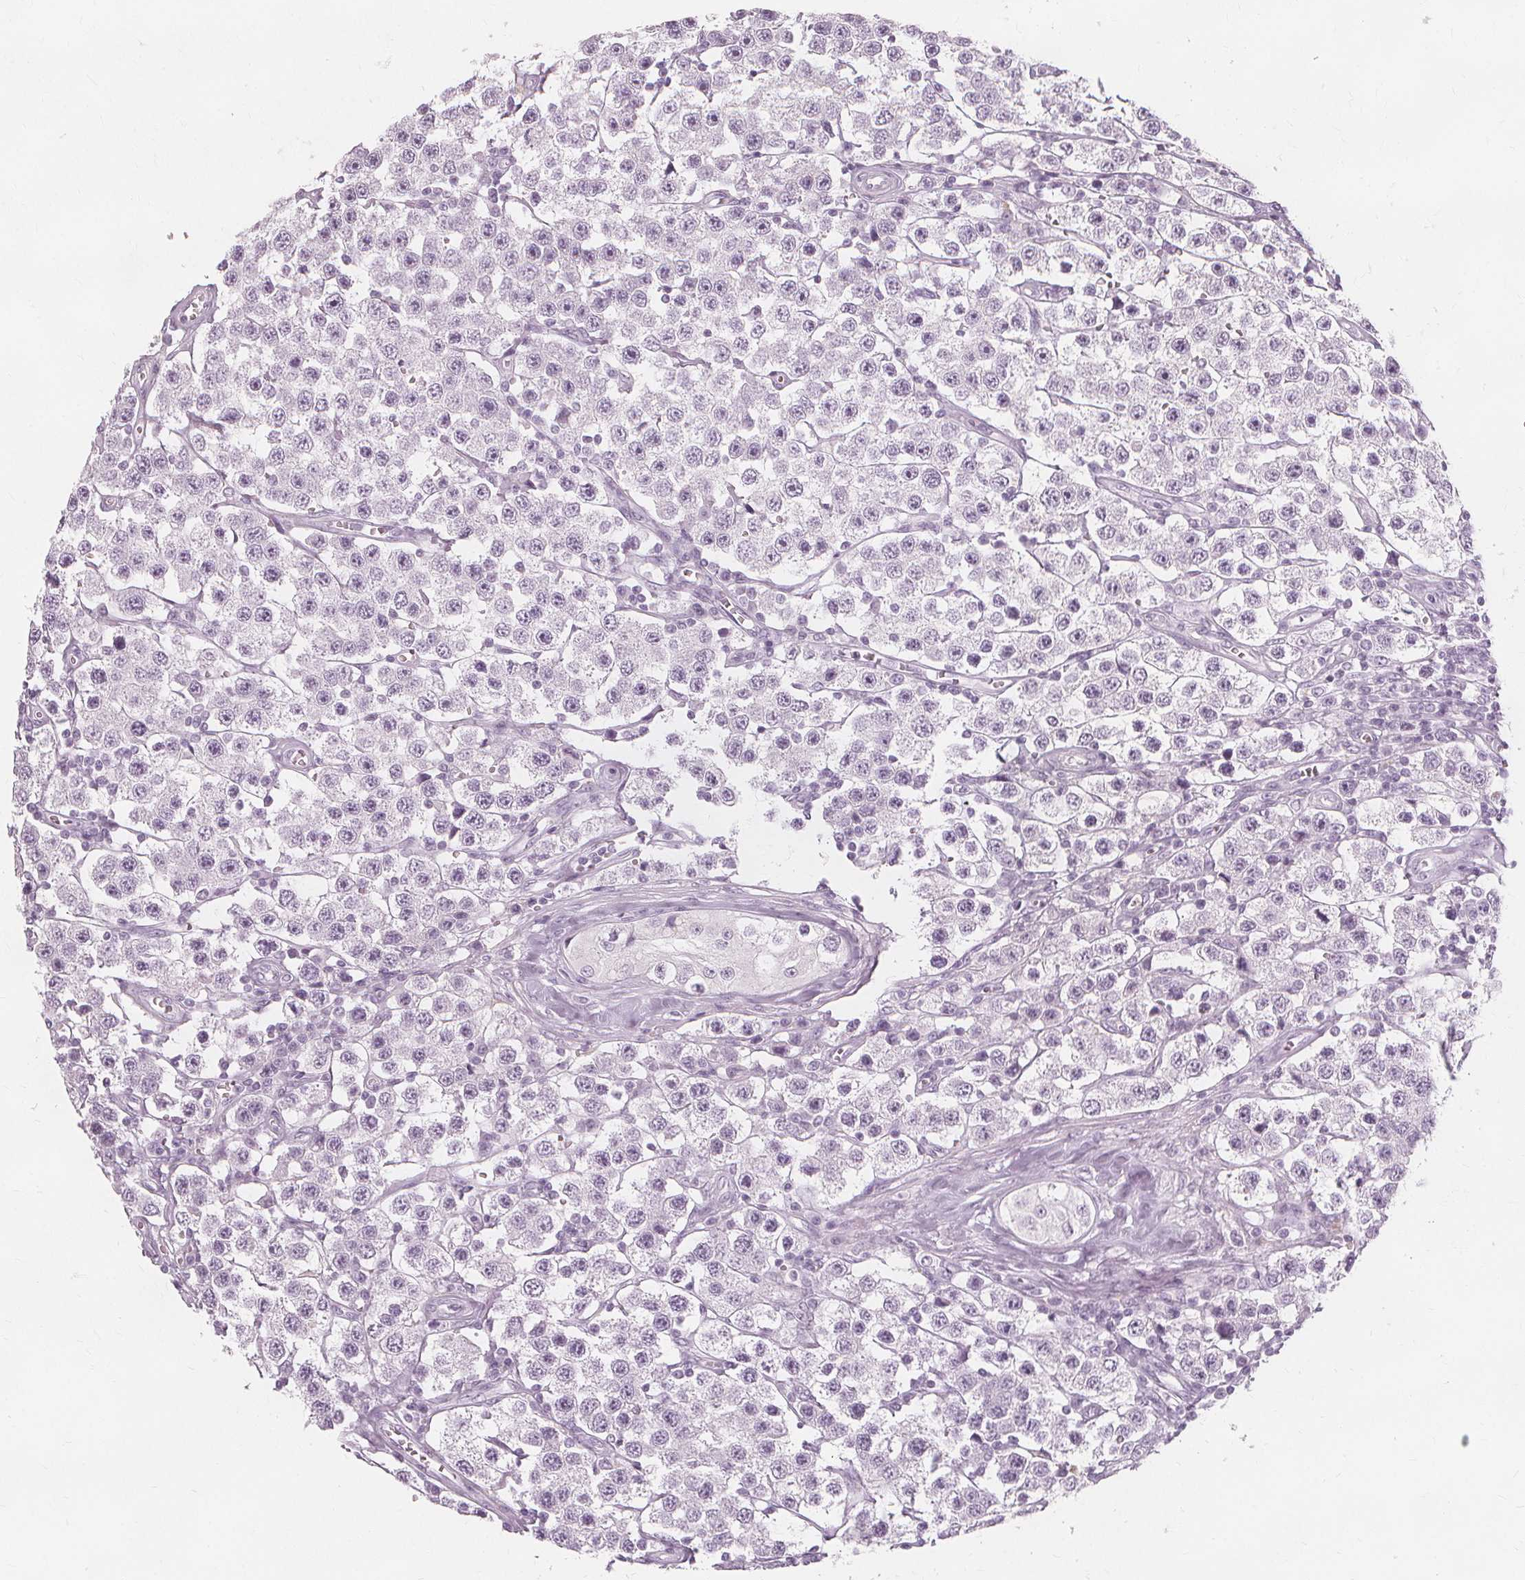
{"staining": {"intensity": "negative", "quantity": "none", "location": "none"}, "tissue": "testis cancer", "cell_type": "Tumor cells", "image_type": "cancer", "snomed": [{"axis": "morphology", "description": "Seminoma, NOS"}, {"axis": "topography", "description": "Testis"}], "caption": "Protein analysis of seminoma (testis) demonstrates no significant staining in tumor cells. (Immunohistochemistry (ihc), brightfield microscopy, high magnification).", "gene": "TFF1", "patient": {"sex": "male", "age": 34}}